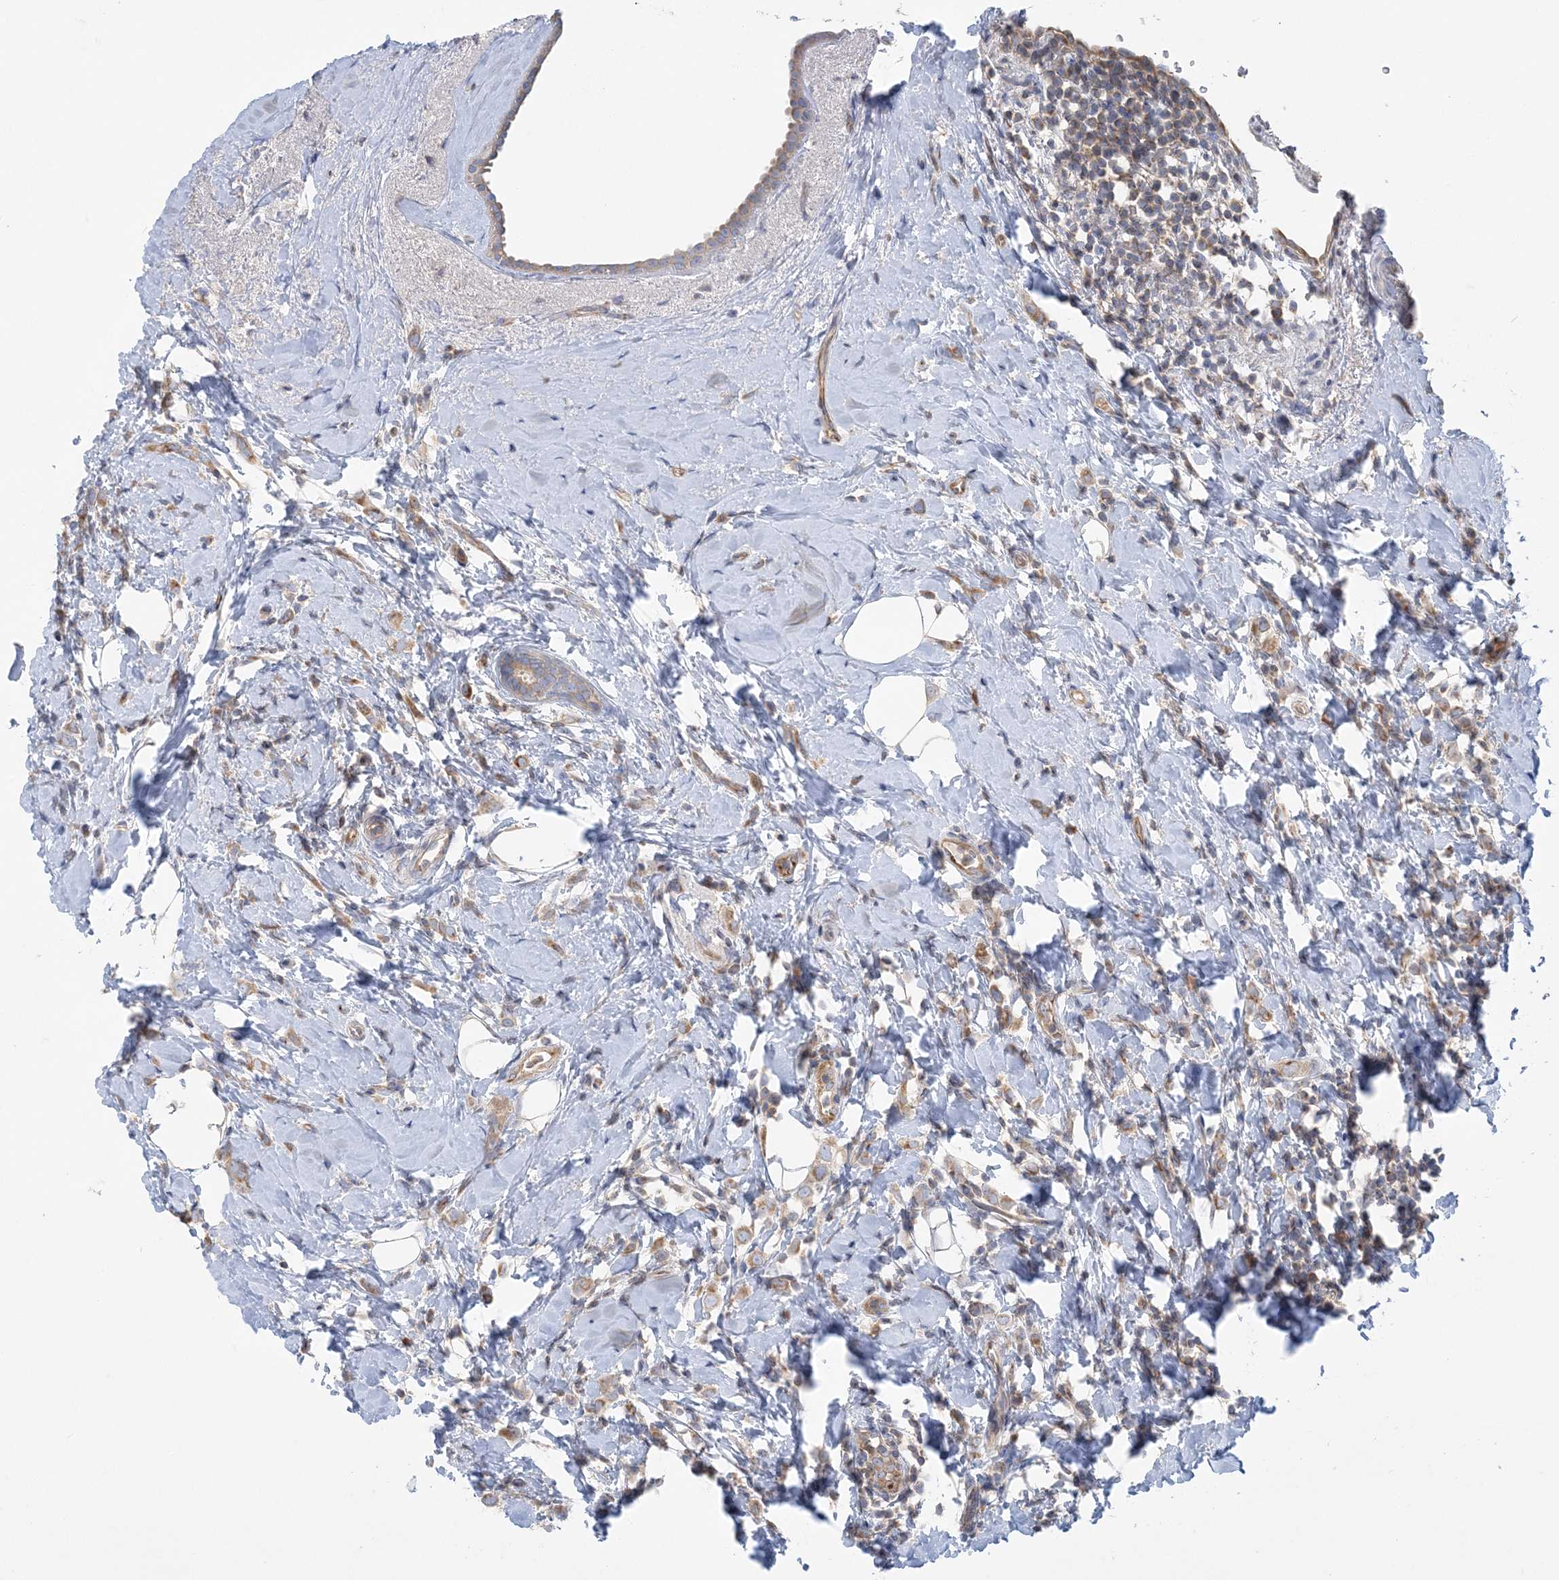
{"staining": {"intensity": "moderate", "quantity": ">75%", "location": "cytoplasmic/membranous"}, "tissue": "breast cancer", "cell_type": "Tumor cells", "image_type": "cancer", "snomed": [{"axis": "morphology", "description": "Lobular carcinoma"}, {"axis": "topography", "description": "Breast"}], "caption": "The micrograph reveals staining of breast cancer, revealing moderate cytoplasmic/membranous protein expression (brown color) within tumor cells. (Brightfield microscopy of DAB IHC at high magnification).", "gene": "FAM114A2", "patient": {"sex": "female", "age": 47}}